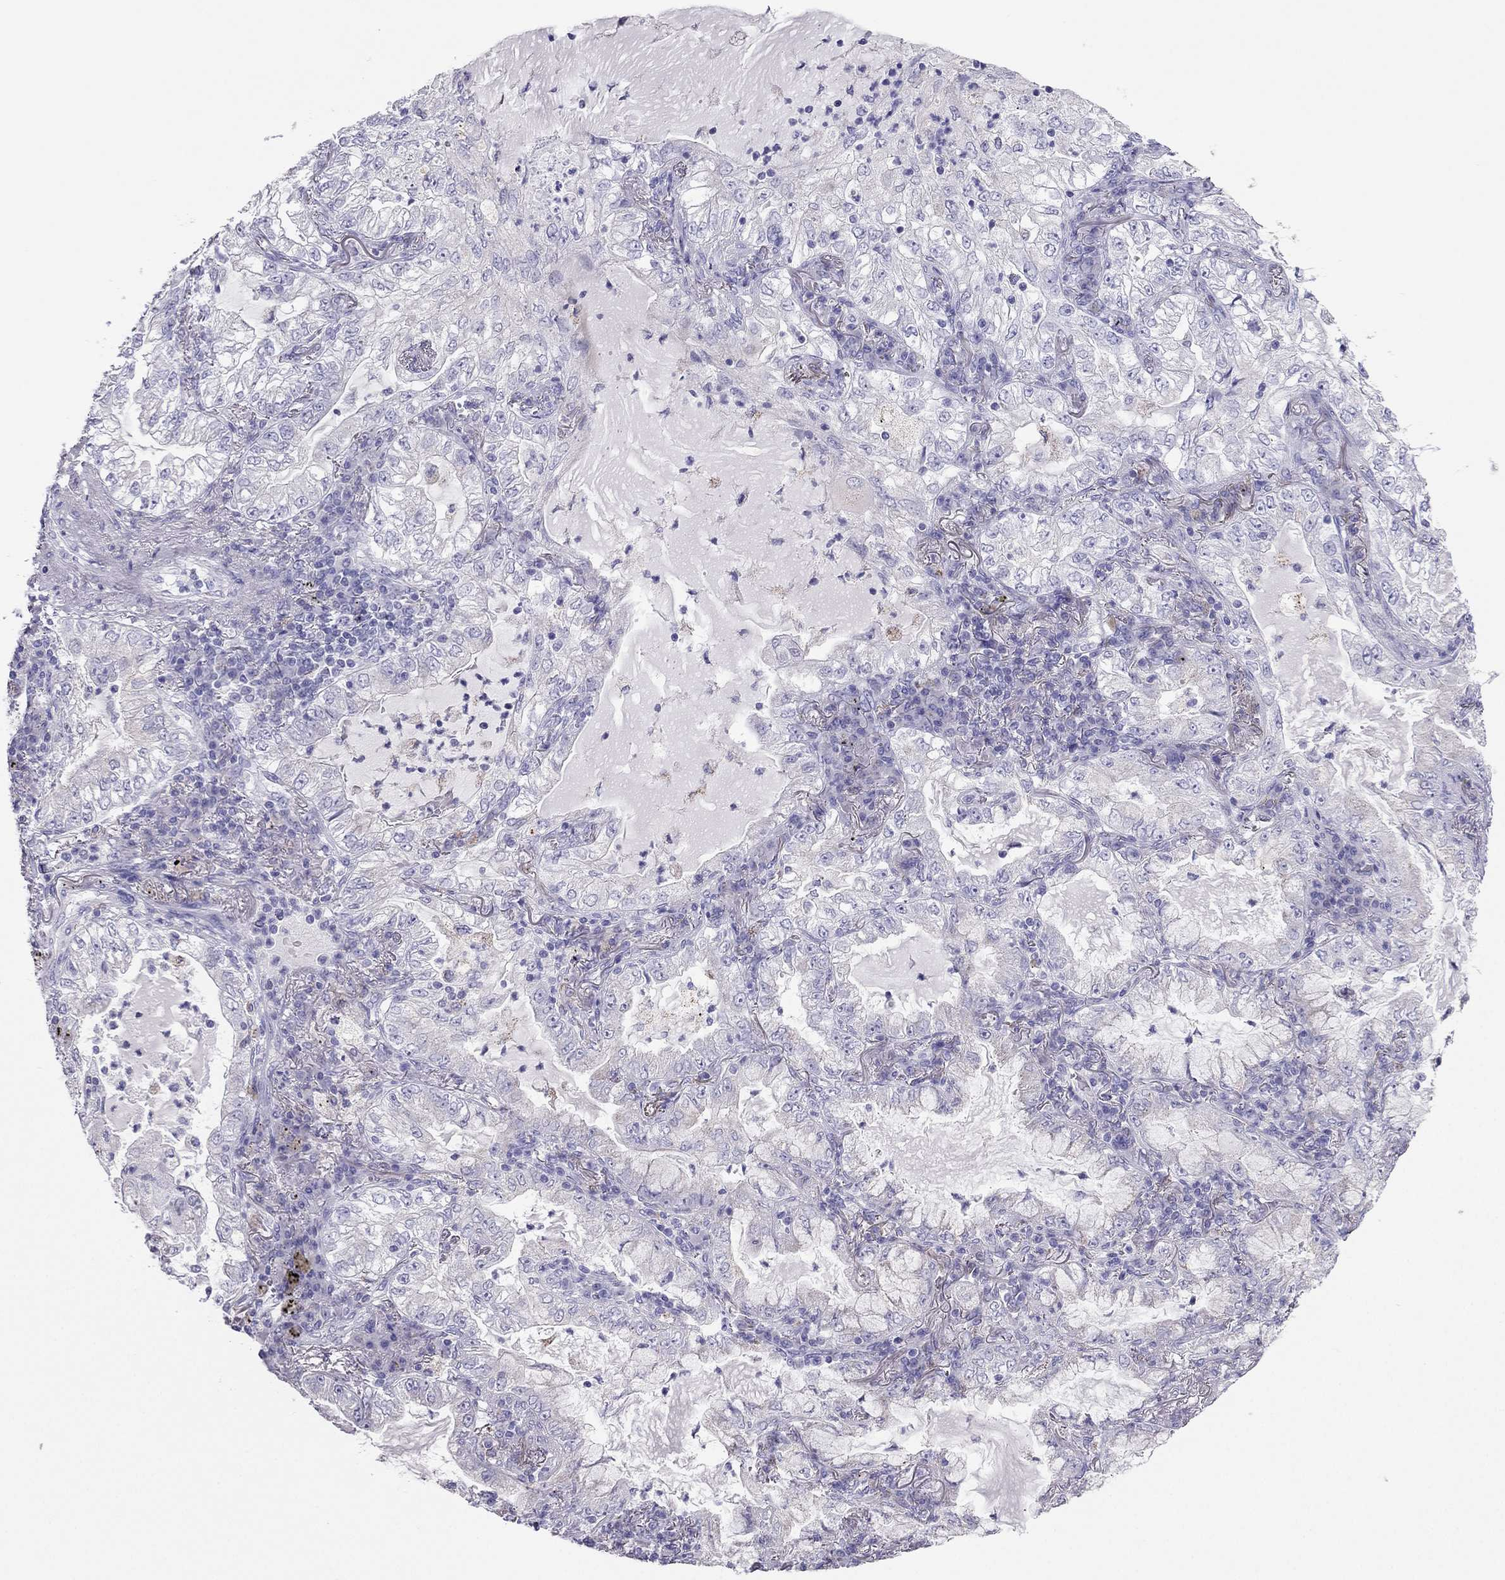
{"staining": {"intensity": "negative", "quantity": "none", "location": "none"}, "tissue": "lung cancer", "cell_type": "Tumor cells", "image_type": "cancer", "snomed": [{"axis": "morphology", "description": "Adenocarcinoma, NOS"}, {"axis": "topography", "description": "Lung"}], "caption": "High magnification brightfield microscopy of lung cancer (adenocarcinoma) stained with DAB (brown) and counterstained with hematoxylin (blue): tumor cells show no significant staining.", "gene": "MAEL", "patient": {"sex": "female", "age": 73}}